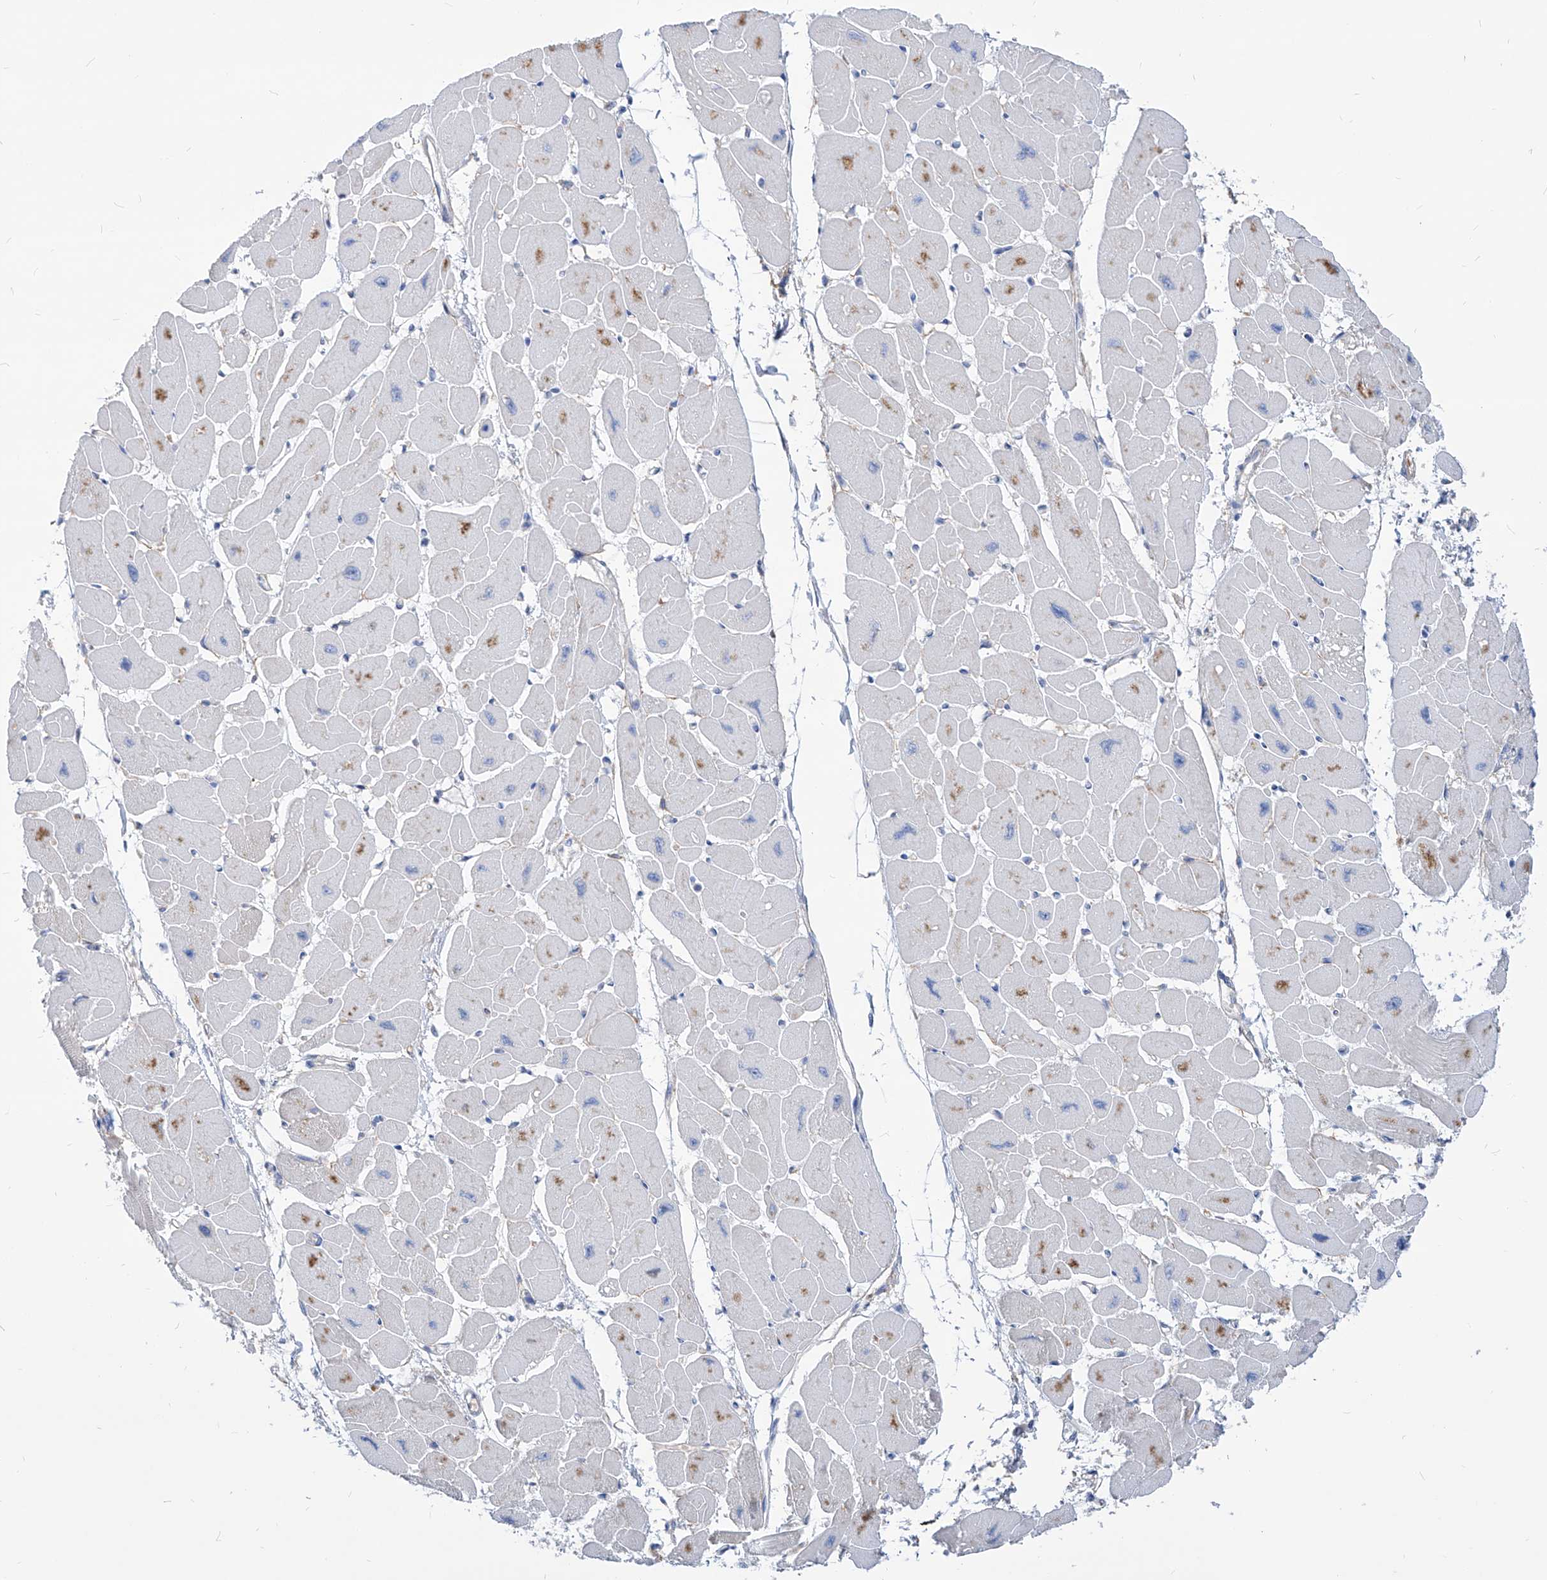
{"staining": {"intensity": "weak", "quantity": "25%-75%", "location": "cytoplasmic/membranous"}, "tissue": "heart muscle", "cell_type": "Cardiomyocytes", "image_type": "normal", "snomed": [{"axis": "morphology", "description": "Normal tissue, NOS"}, {"axis": "topography", "description": "Heart"}], "caption": "A brown stain labels weak cytoplasmic/membranous positivity of a protein in cardiomyocytes of benign human heart muscle. (brown staining indicates protein expression, while blue staining denotes nuclei).", "gene": "AKAP10", "patient": {"sex": "female", "age": 54}}